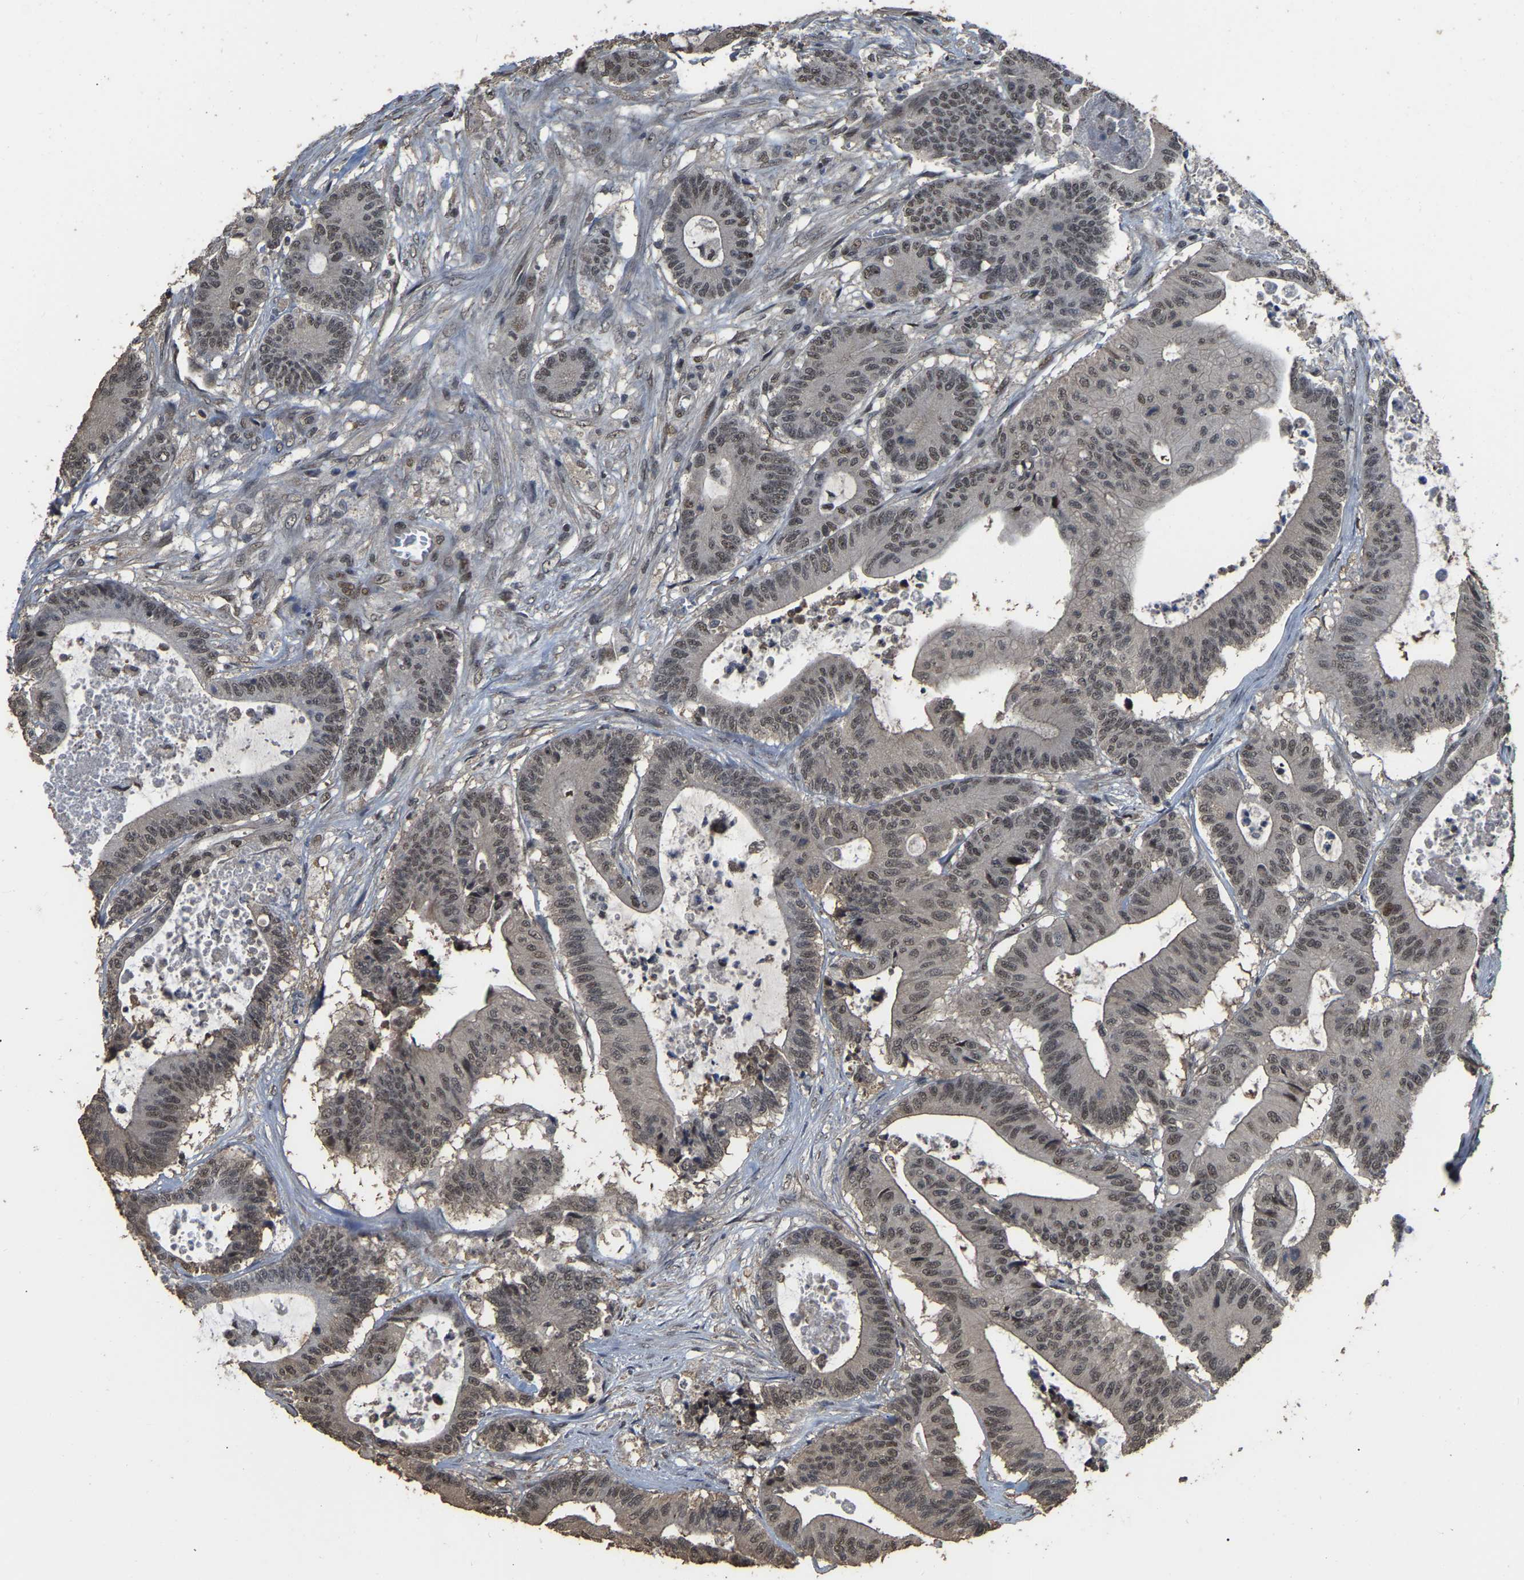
{"staining": {"intensity": "weak", "quantity": ">75%", "location": "nuclear"}, "tissue": "colorectal cancer", "cell_type": "Tumor cells", "image_type": "cancer", "snomed": [{"axis": "morphology", "description": "Adenocarcinoma, NOS"}, {"axis": "topography", "description": "Colon"}], "caption": "A brown stain shows weak nuclear staining of a protein in human colorectal cancer (adenocarcinoma) tumor cells.", "gene": "ARHGAP23", "patient": {"sex": "female", "age": 84}}